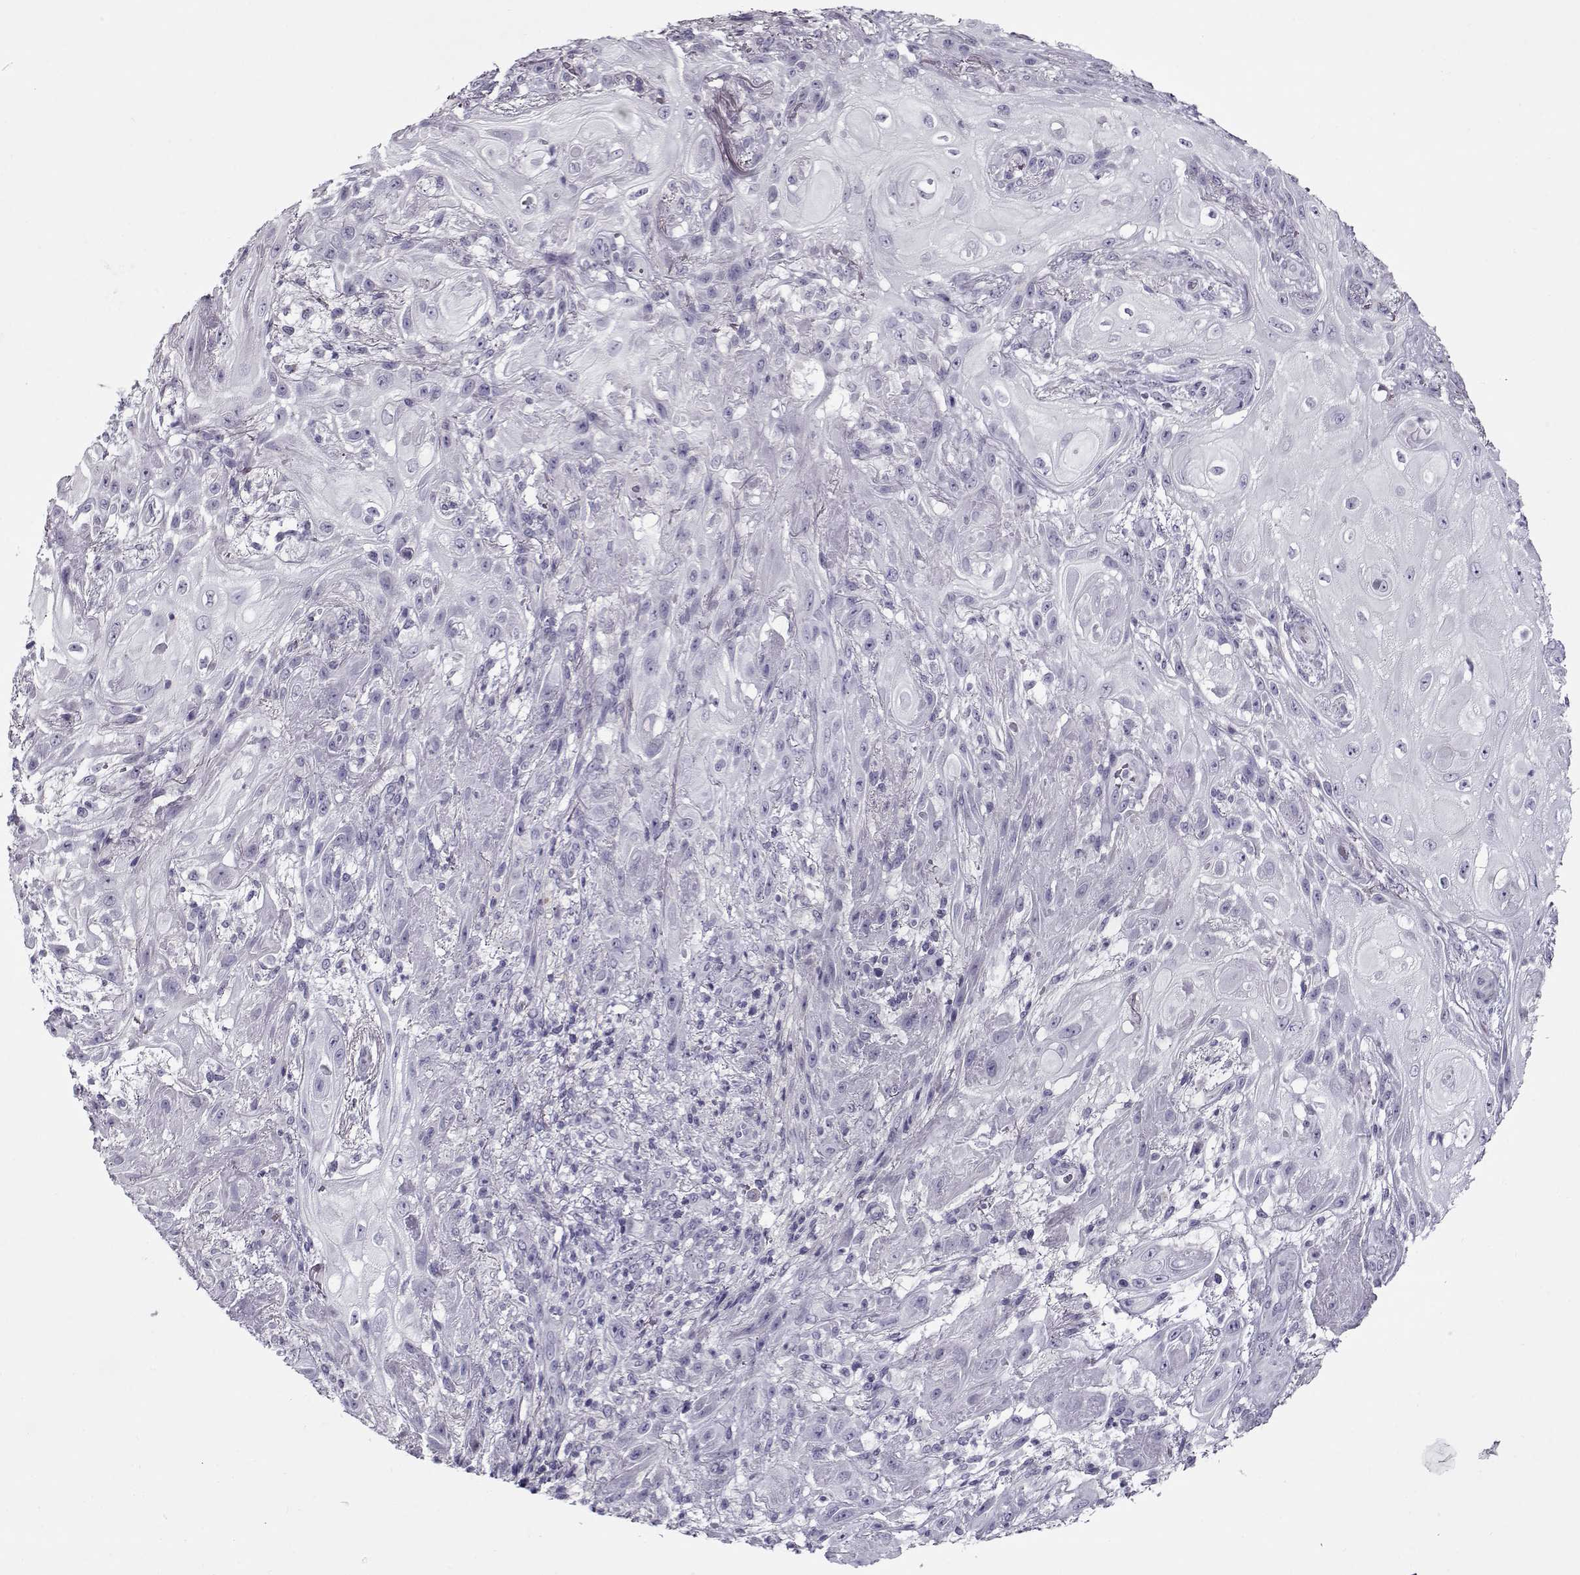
{"staining": {"intensity": "negative", "quantity": "none", "location": "none"}, "tissue": "skin cancer", "cell_type": "Tumor cells", "image_type": "cancer", "snomed": [{"axis": "morphology", "description": "Squamous cell carcinoma, NOS"}, {"axis": "topography", "description": "Skin"}], "caption": "Skin squamous cell carcinoma stained for a protein using immunohistochemistry (IHC) exhibits no staining tumor cells.", "gene": "GAGE2A", "patient": {"sex": "male", "age": 62}}